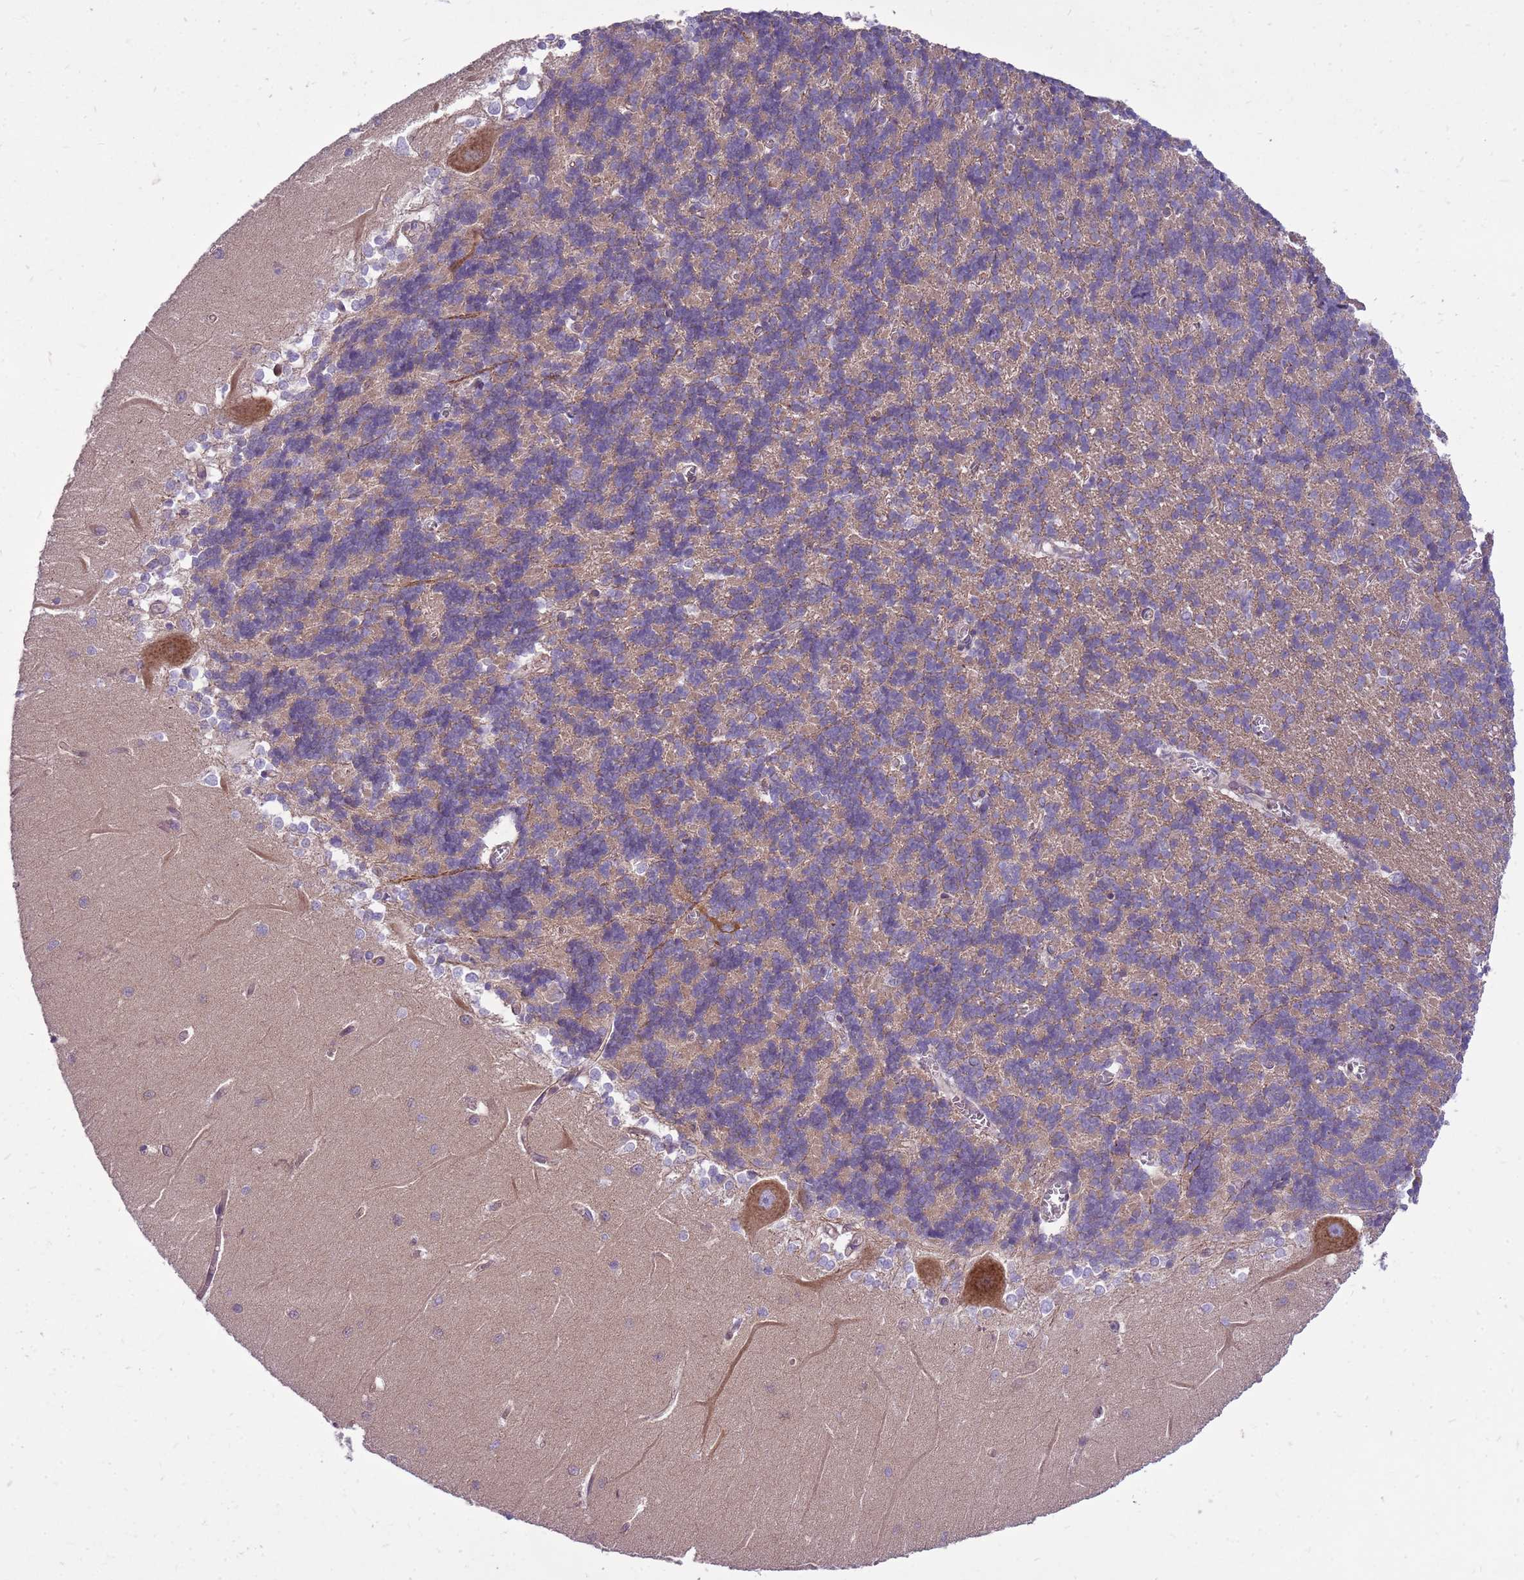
{"staining": {"intensity": "negative", "quantity": "none", "location": "none"}, "tissue": "cerebellum", "cell_type": "Cells in granular layer", "image_type": "normal", "snomed": [{"axis": "morphology", "description": "Normal tissue, NOS"}, {"axis": "topography", "description": "Cerebellum"}], "caption": "An immunohistochemistry micrograph of unremarkable cerebellum is shown. There is no staining in cells in granular layer of cerebellum. (DAB immunohistochemistry with hematoxylin counter stain).", "gene": "WDR90", "patient": {"sex": "male", "age": 37}}